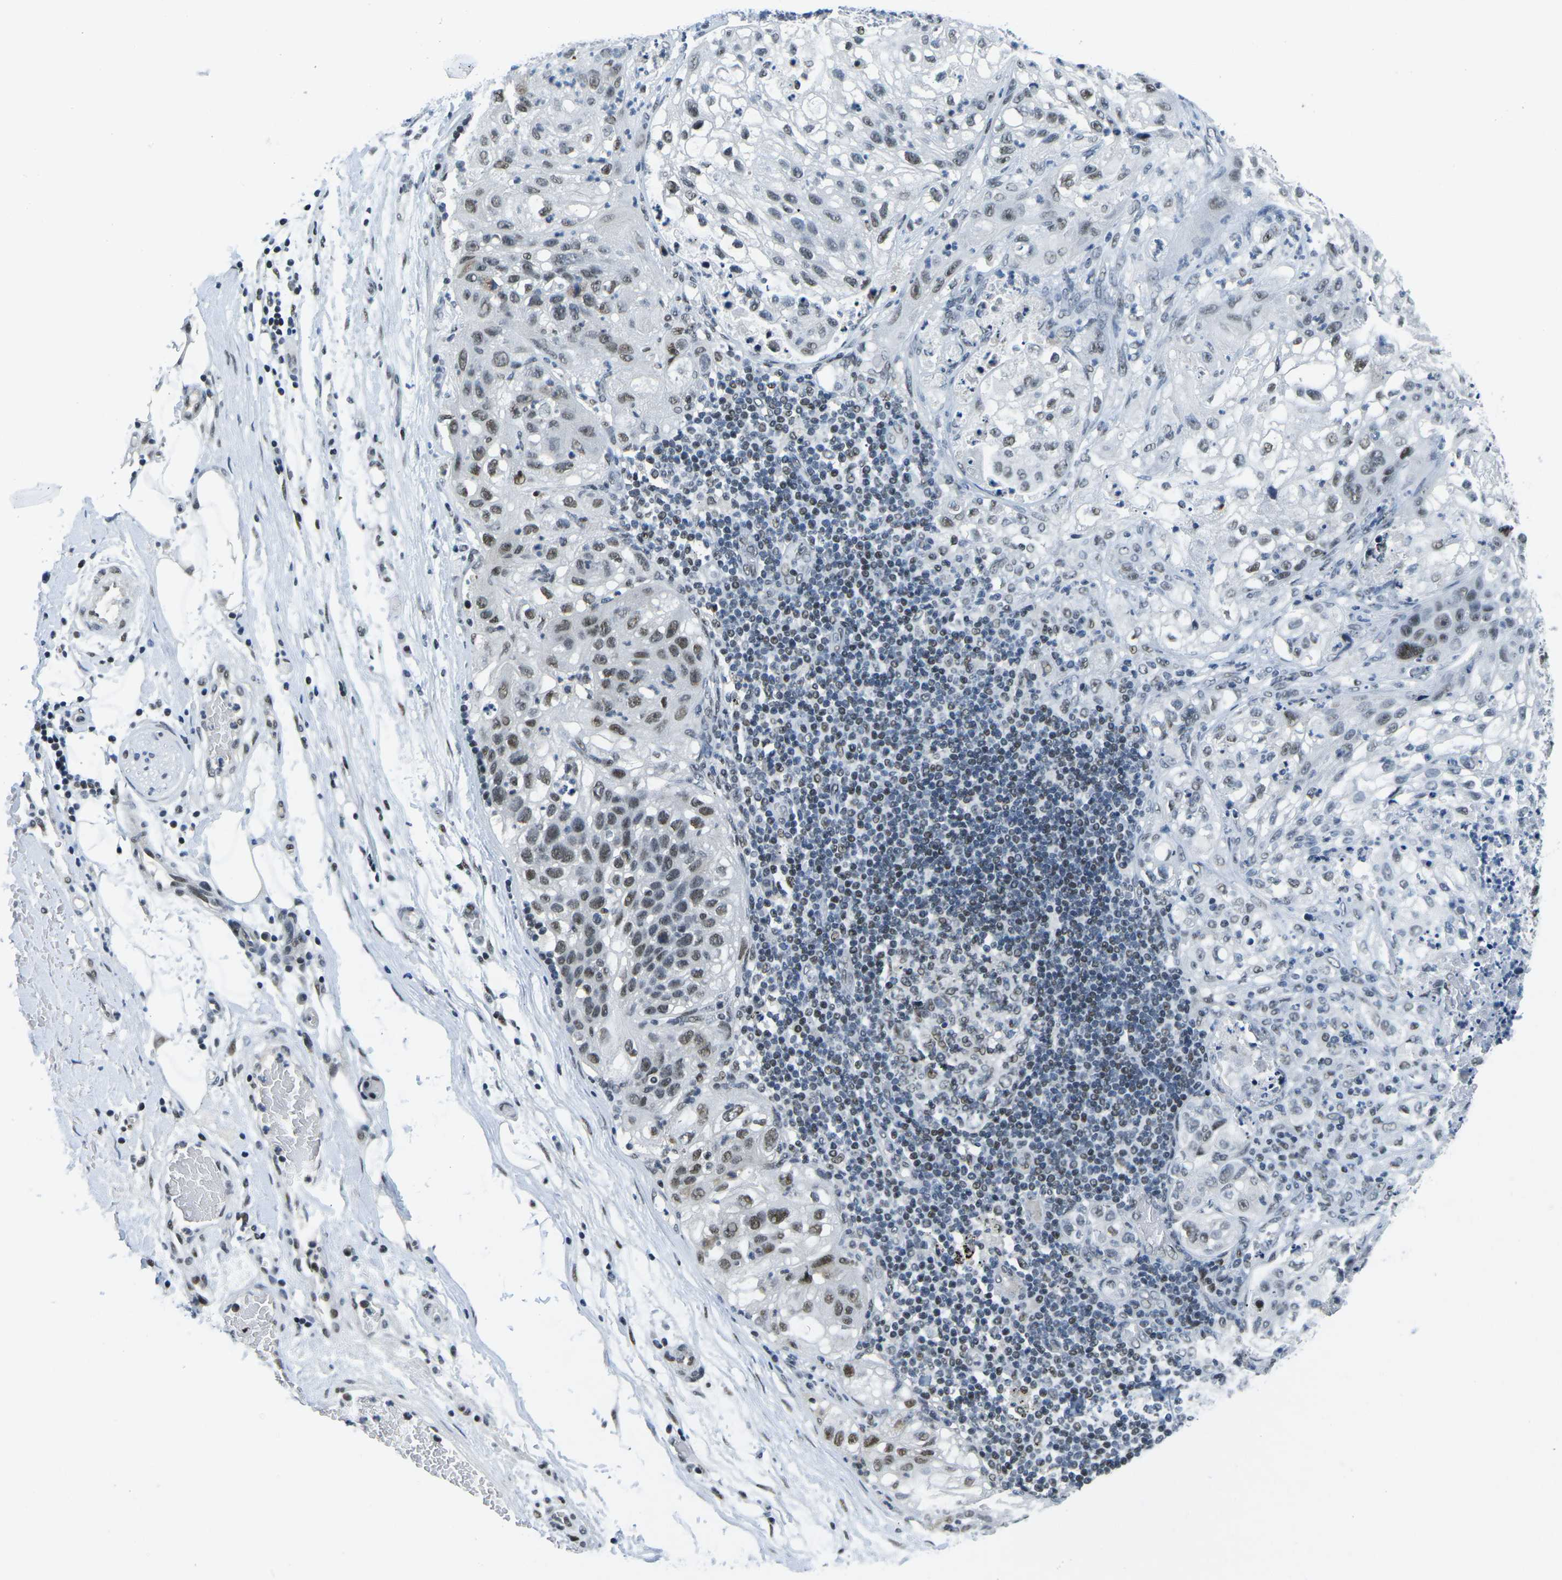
{"staining": {"intensity": "moderate", "quantity": "<25%", "location": "nuclear"}, "tissue": "lung cancer", "cell_type": "Tumor cells", "image_type": "cancer", "snomed": [{"axis": "morphology", "description": "Inflammation, NOS"}, {"axis": "morphology", "description": "Squamous cell carcinoma, NOS"}, {"axis": "topography", "description": "Lymph node"}, {"axis": "topography", "description": "Soft tissue"}, {"axis": "topography", "description": "Lung"}], "caption": "Protein positivity by IHC displays moderate nuclear staining in approximately <25% of tumor cells in lung squamous cell carcinoma.", "gene": "PRPF8", "patient": {"sex": "male", "age": 66}}